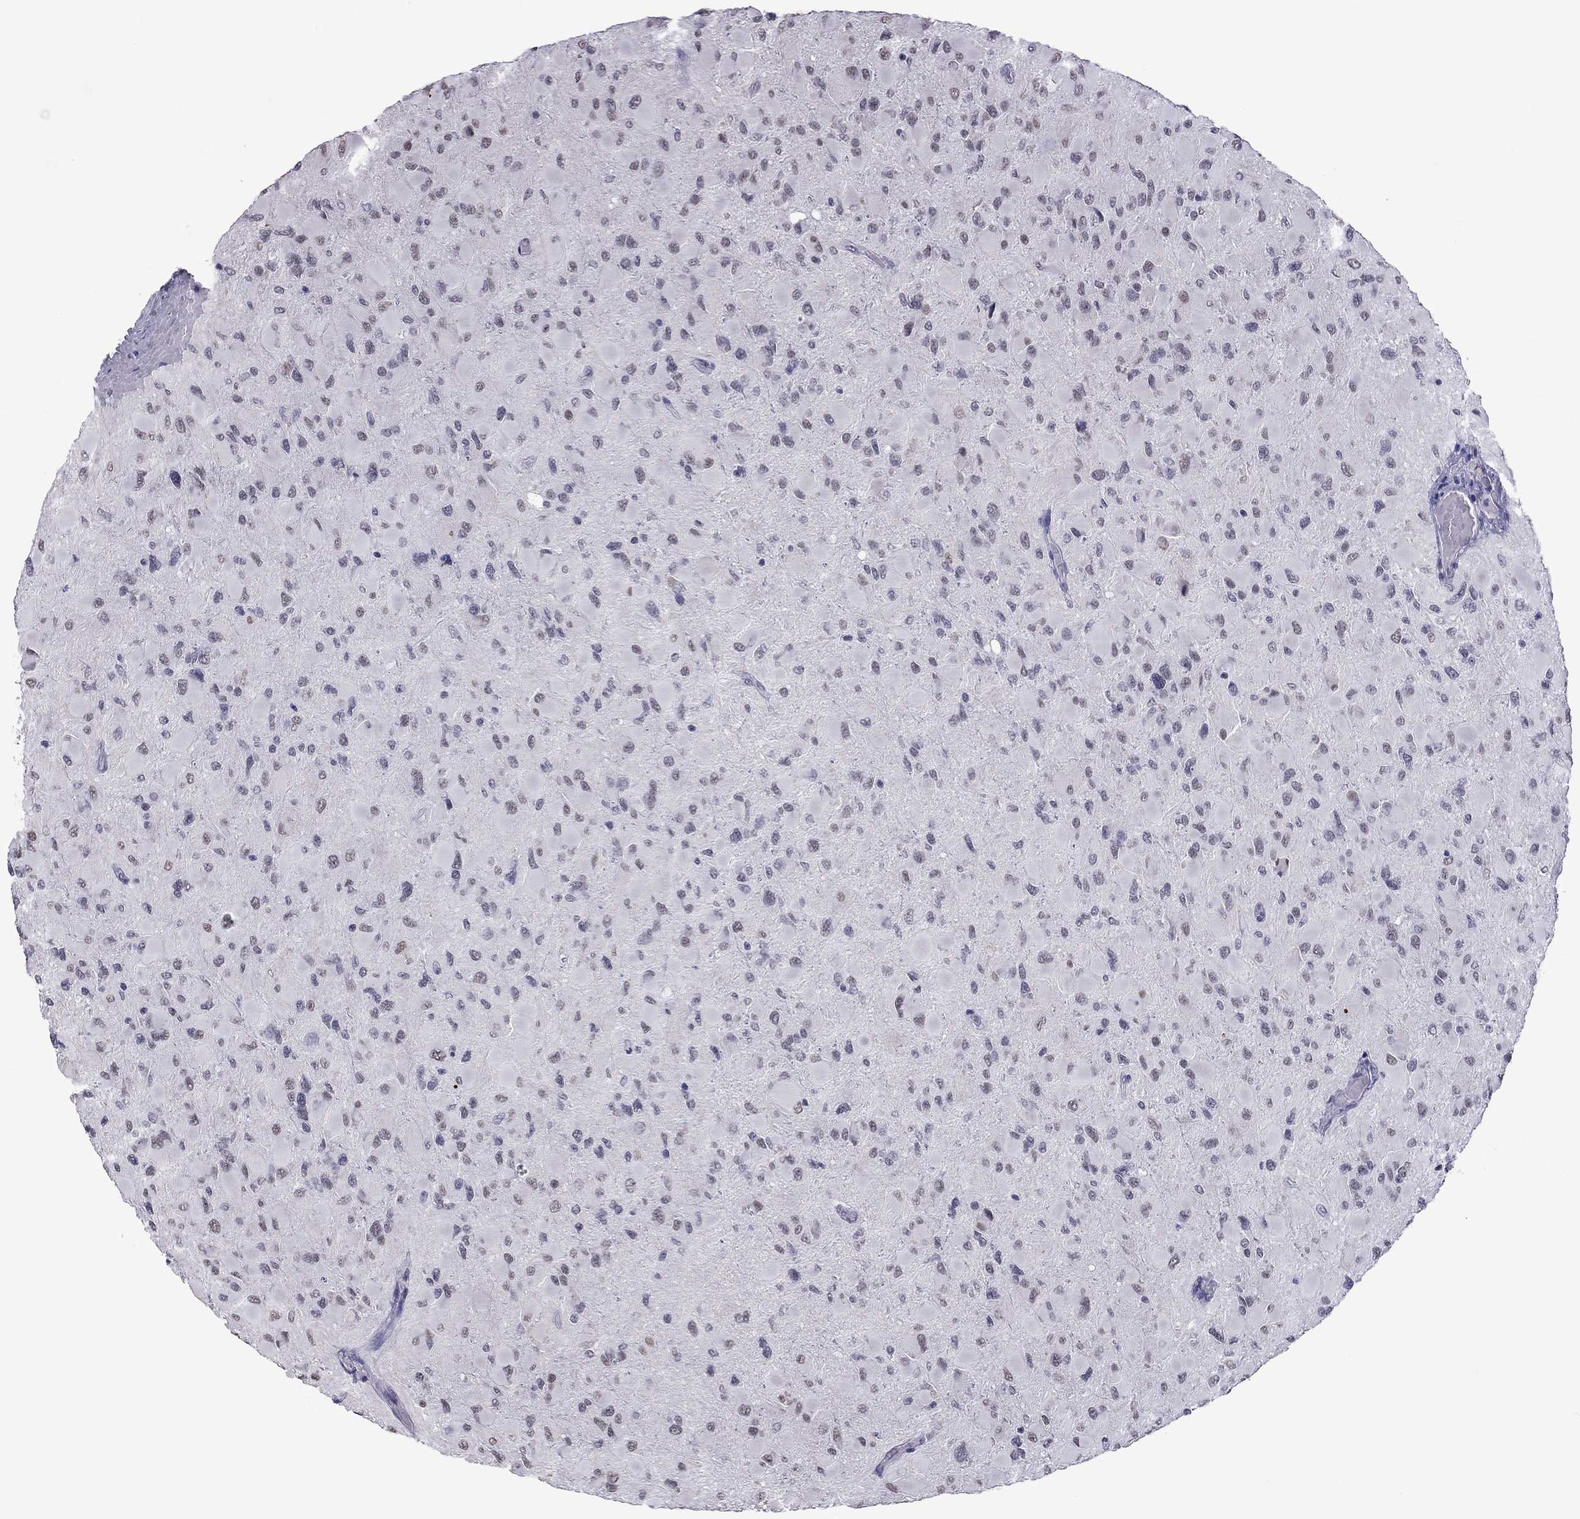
{"staining": {"intensity": "weak", "quantity": "<25%", "location": "nuclear"}, "tissue": "glioma", "cell_type": "Tumor cells", "image_type": "cancer", "snomed": [{"axis": "morphology", "description": "Glioma, malignant, High grade"}, {"axis": "topography", "description": "Cerebral cortex"}], "caption": "DAB immunohistochemical staining of human malignant glioma (high-grade) reveals no significant staining in tumor cells.", "gene": "PPP1R3A", "patient": {"sex": "female", "age": 36}}